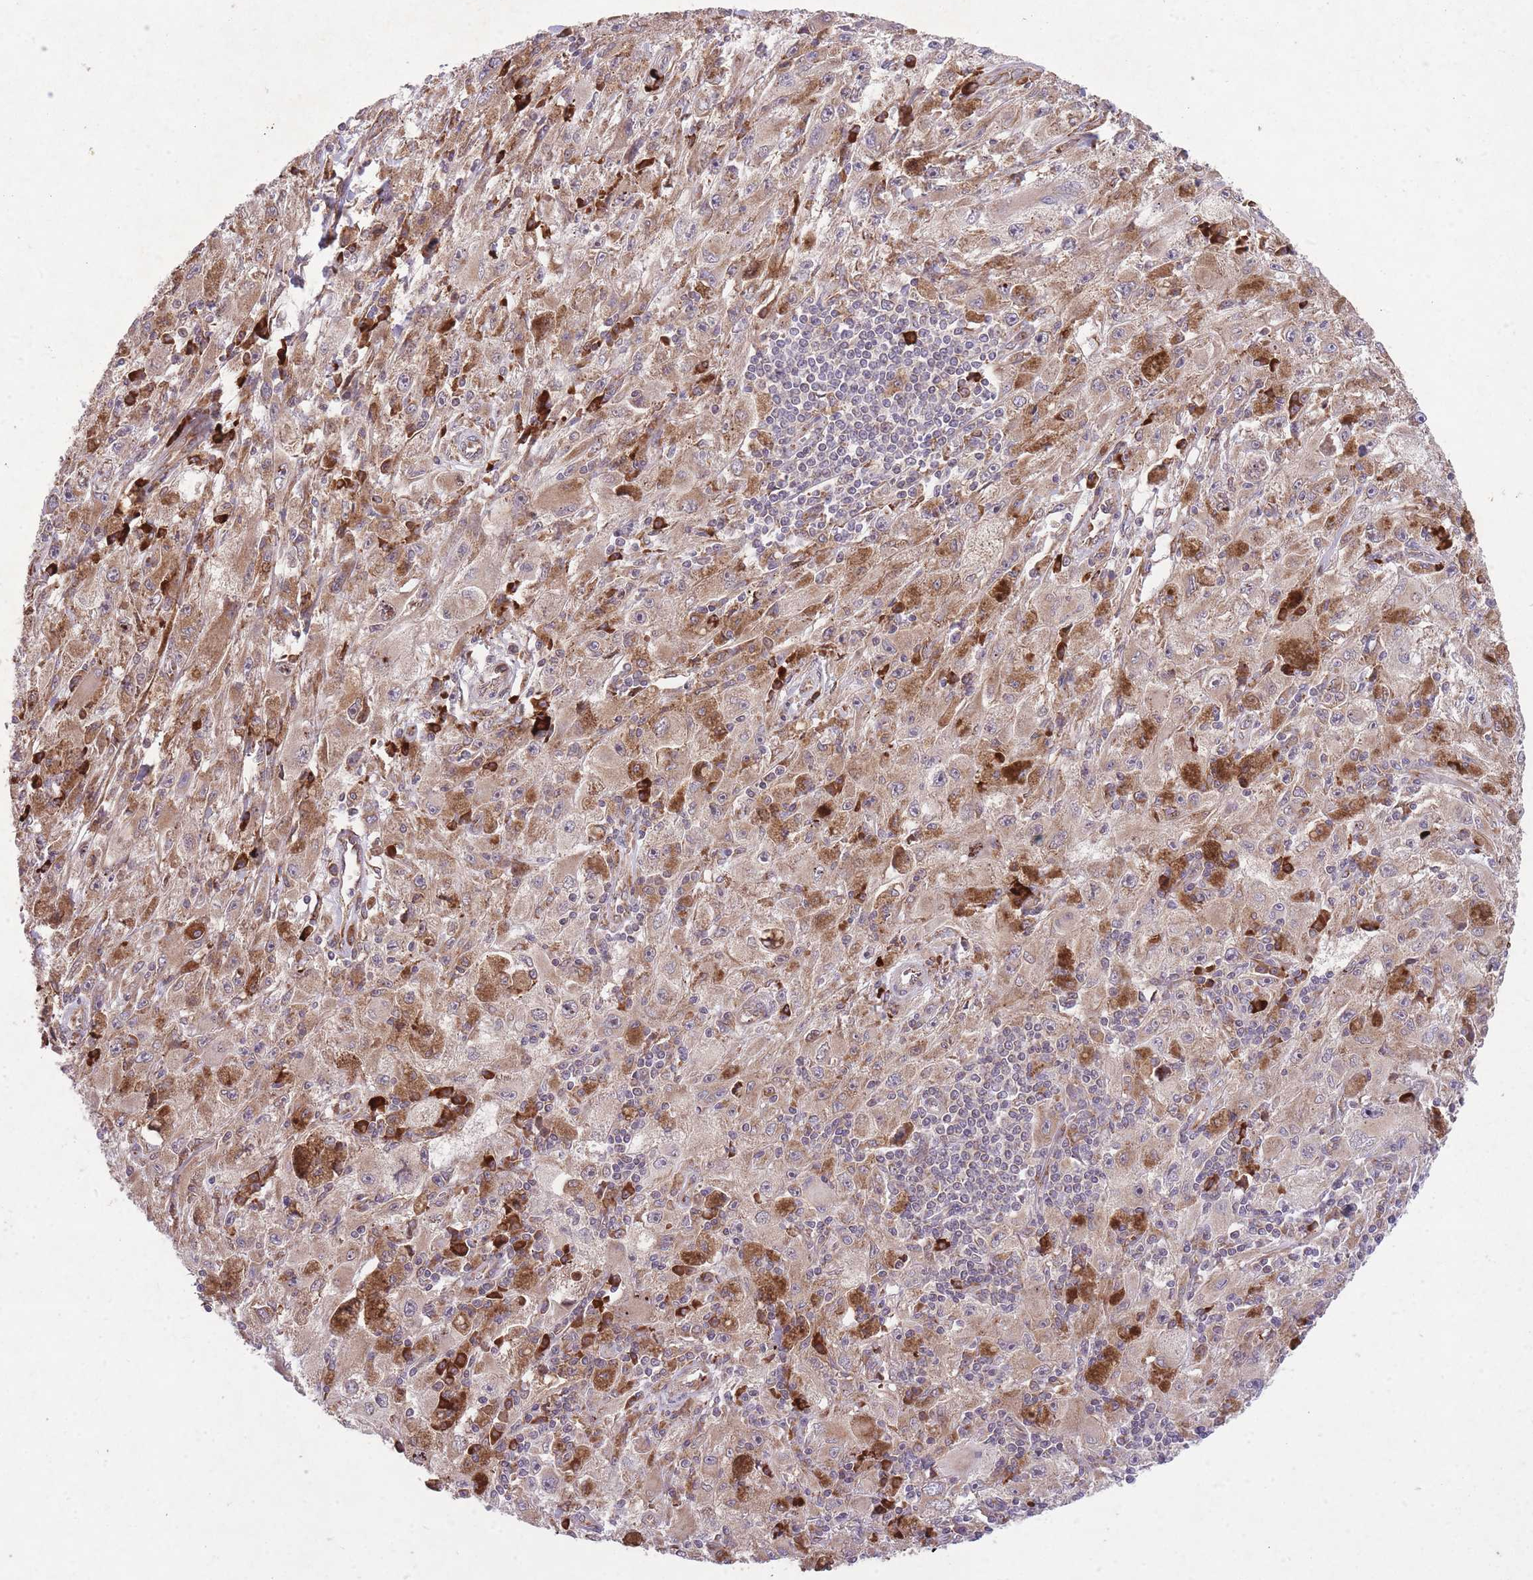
{"staining": {"intensity": "moderate", "quantity": ">75%", "location": "cytoplasmic/membranous"}, "tissue": "melanoma", "cell_type": "Tumor cells", "image_type": "cancer", "snomed": [{"axis": "morphology", "description": "Malignant melanoma, Metastatic site"}, {"axis": "topography", "description": "Skin"}], "caption": "This is a histology image of IHC staining of melanoma, which shows moderate staining in the cytoplasmic/membranous of tumor cells.", "gene": "TTLL3", "patient": {"sex": "male", "age": 53}}